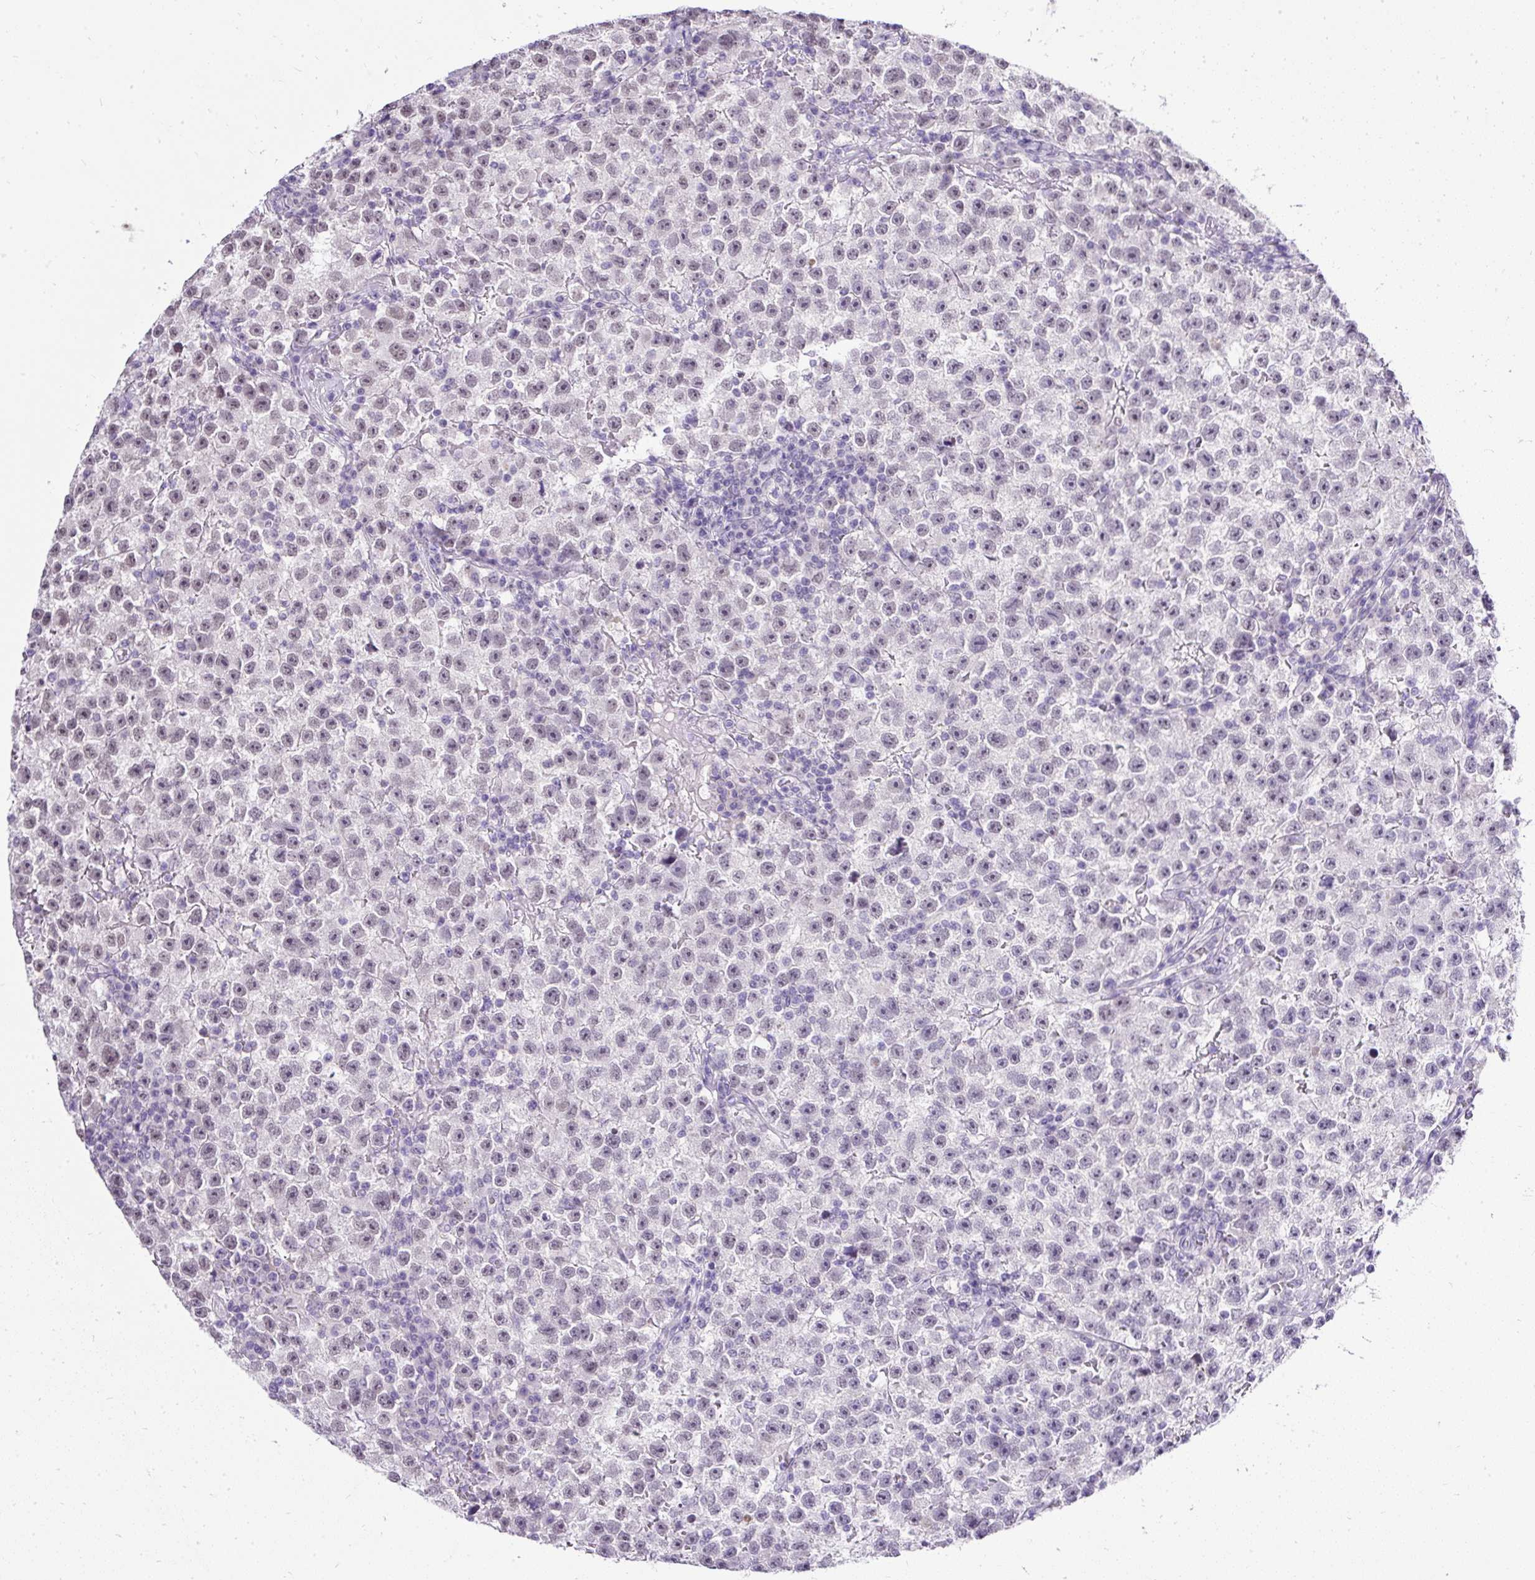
{"staining": {"intensity": "weak", "quantity": "<25%", "location": "nuclear"}, "tissue": "testis cancer", "cell_type": "Tumor cells", "image_type": "cancer", "snomed": [{"axis": "morphology", "description": "Seminoma, NOS"}, {"axis": "topography", "description": "Testis"}], "caption": "This is an immunohistochemistry (IHC) micrograph of human testis cancer (seminoma). There is no staining in tumor cells.", "gene": "WNT10B", "patient": {"sex": "male", "age": 22}}